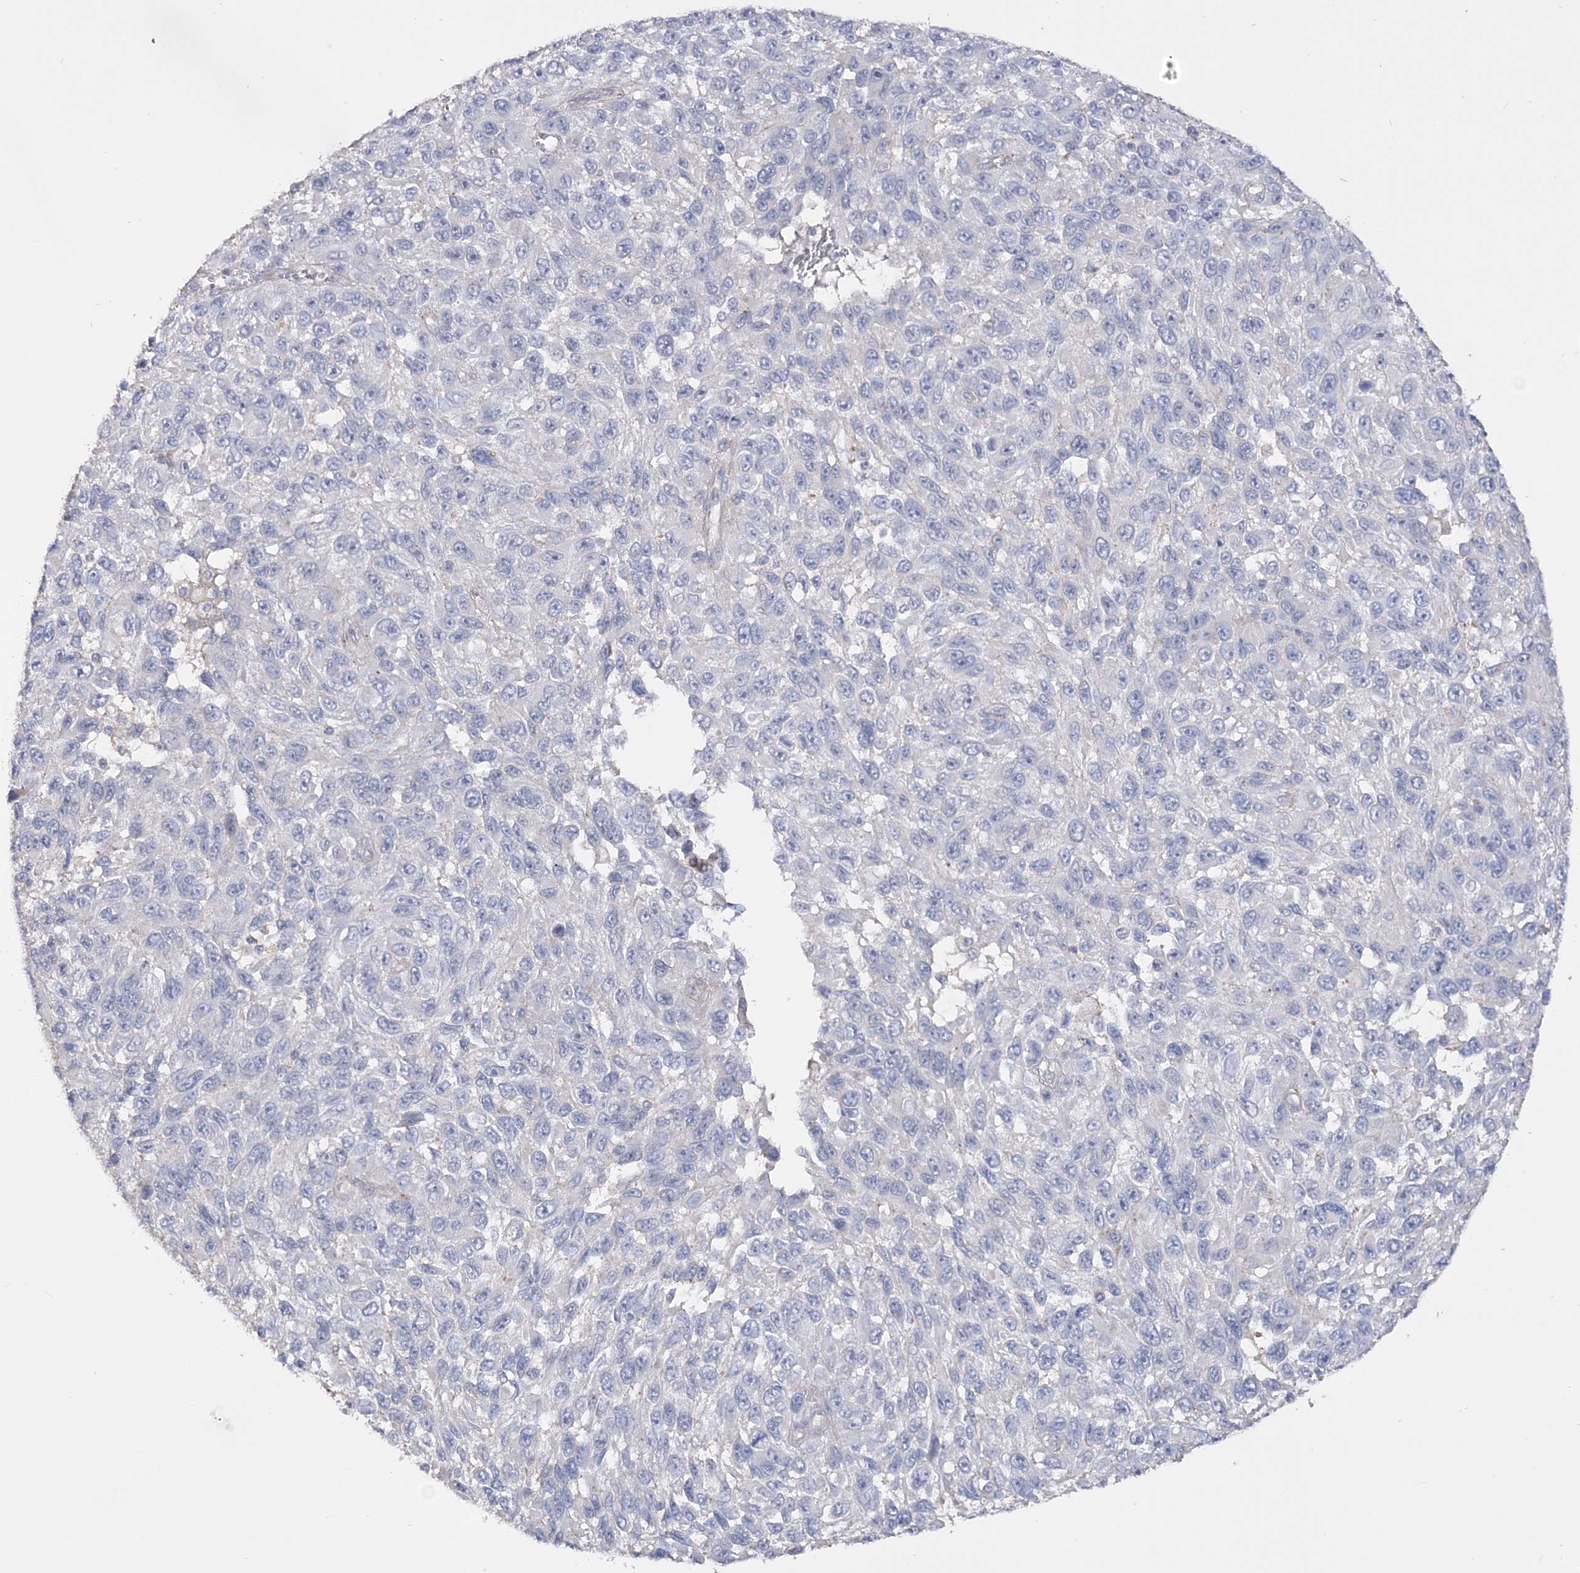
{"staining": {"intensity": "negative", "quantity": "none", "location": "none"}, "tissue": "melanoma", "cell_type": "Tumor cells", "image_type": "cancer", "snomed": [{"axis": "morphology", "description": "Malignant melanoma, NOS"}, {"axis": "topography", "description": "Skin"}], "caption": "Malignant melanoma was stained to show a protein in brown. There is no significant positivity in tumor cells. (DAB IHC with hematoxylin counter stain).", "gene": "SLFN14", "patient": {"sex": "female", "age": 96}}